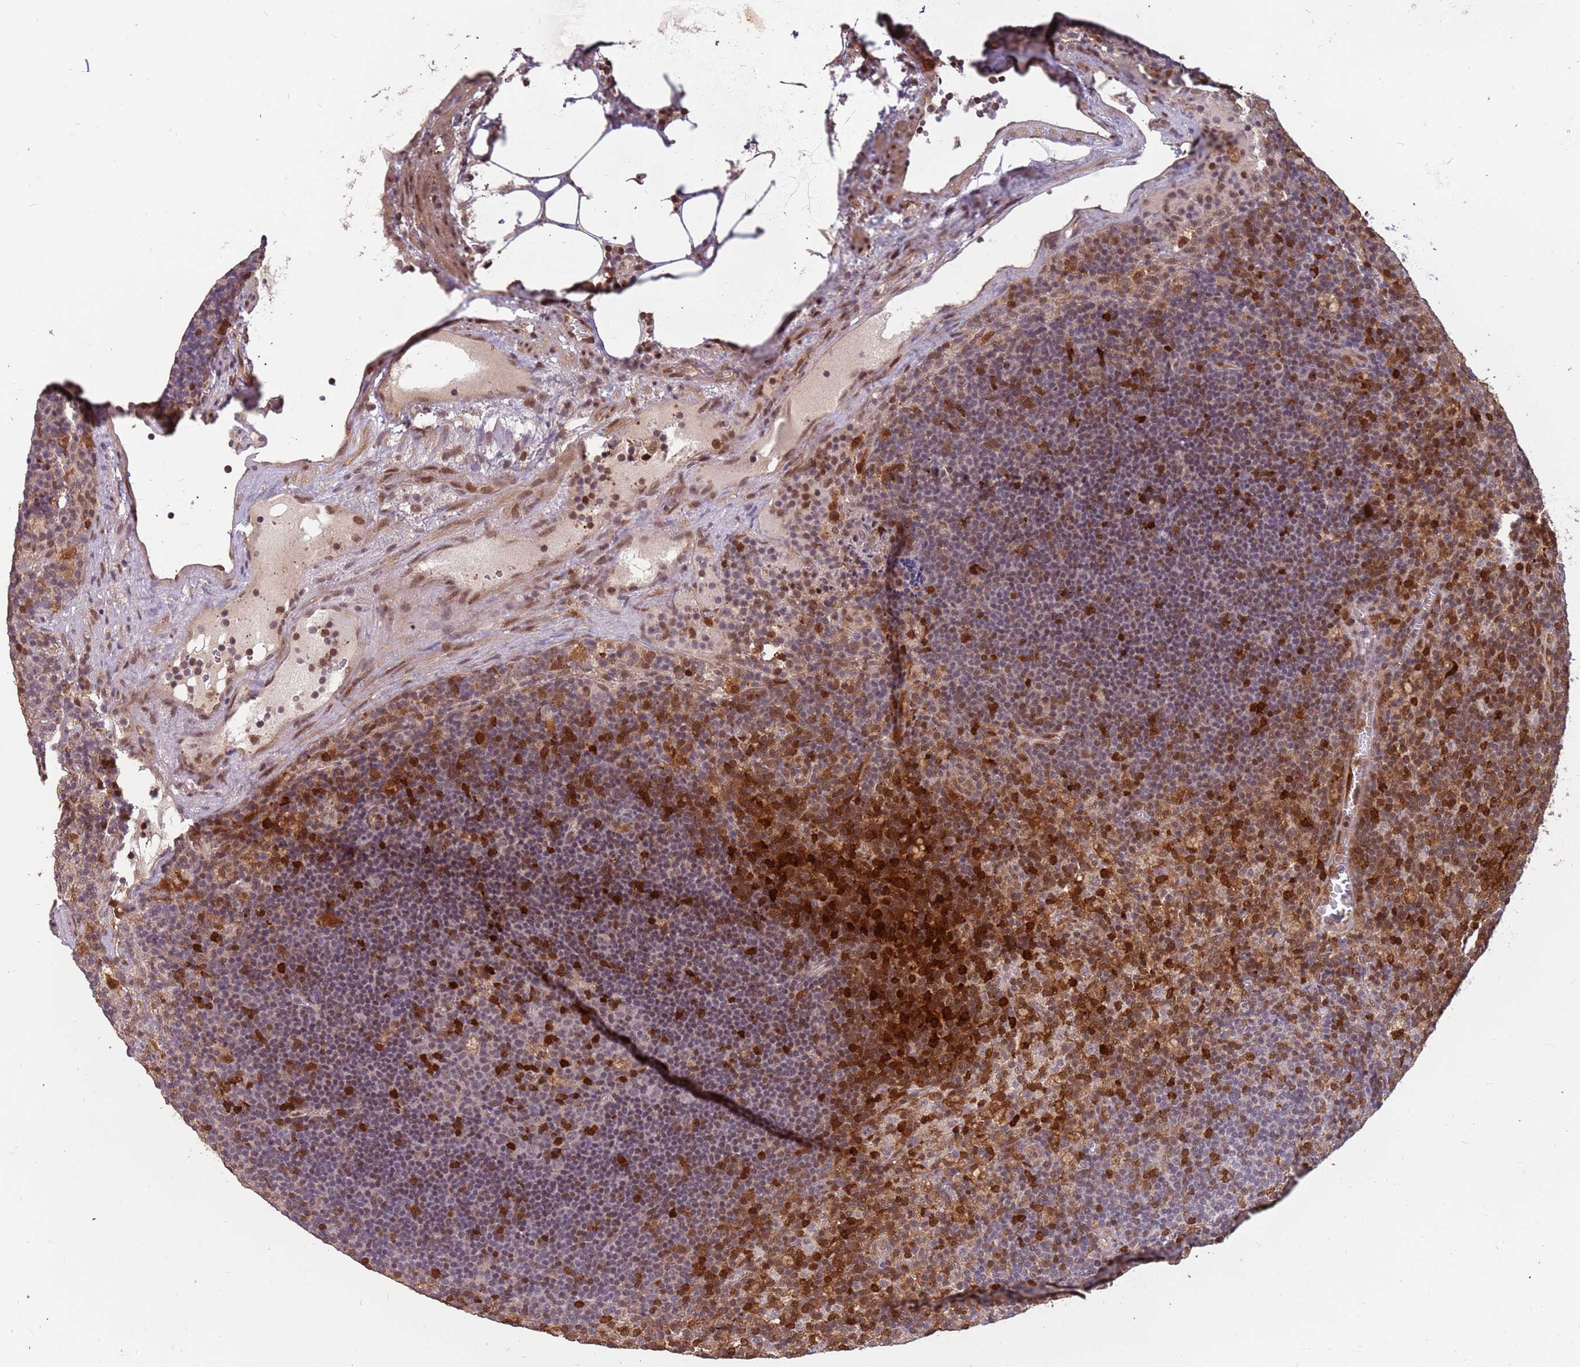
{"staining": {"intensity": "moderate", "quantity": "<25%", "location": "nuclear"}, "tissue": "lymph node", "cell_type": "Germinal center cells", "image_type": "normal", "snomed": [{"axis": "morphology", "description": "Normal tissue, NOS"}, {"axis": "topography", "description": "Lymph node"}], "caption": "A high-resolution photomicrograph shows immunohistochemistry (IHC) staining of normal lymph node, which shows moderate nuclear staining in about <25% of germinal center cells. (brown staining indicates protein expression, while blue staining denotes nuclei).", "gene": "GBP2", "patient": {"sex": "male", "age": 69}}